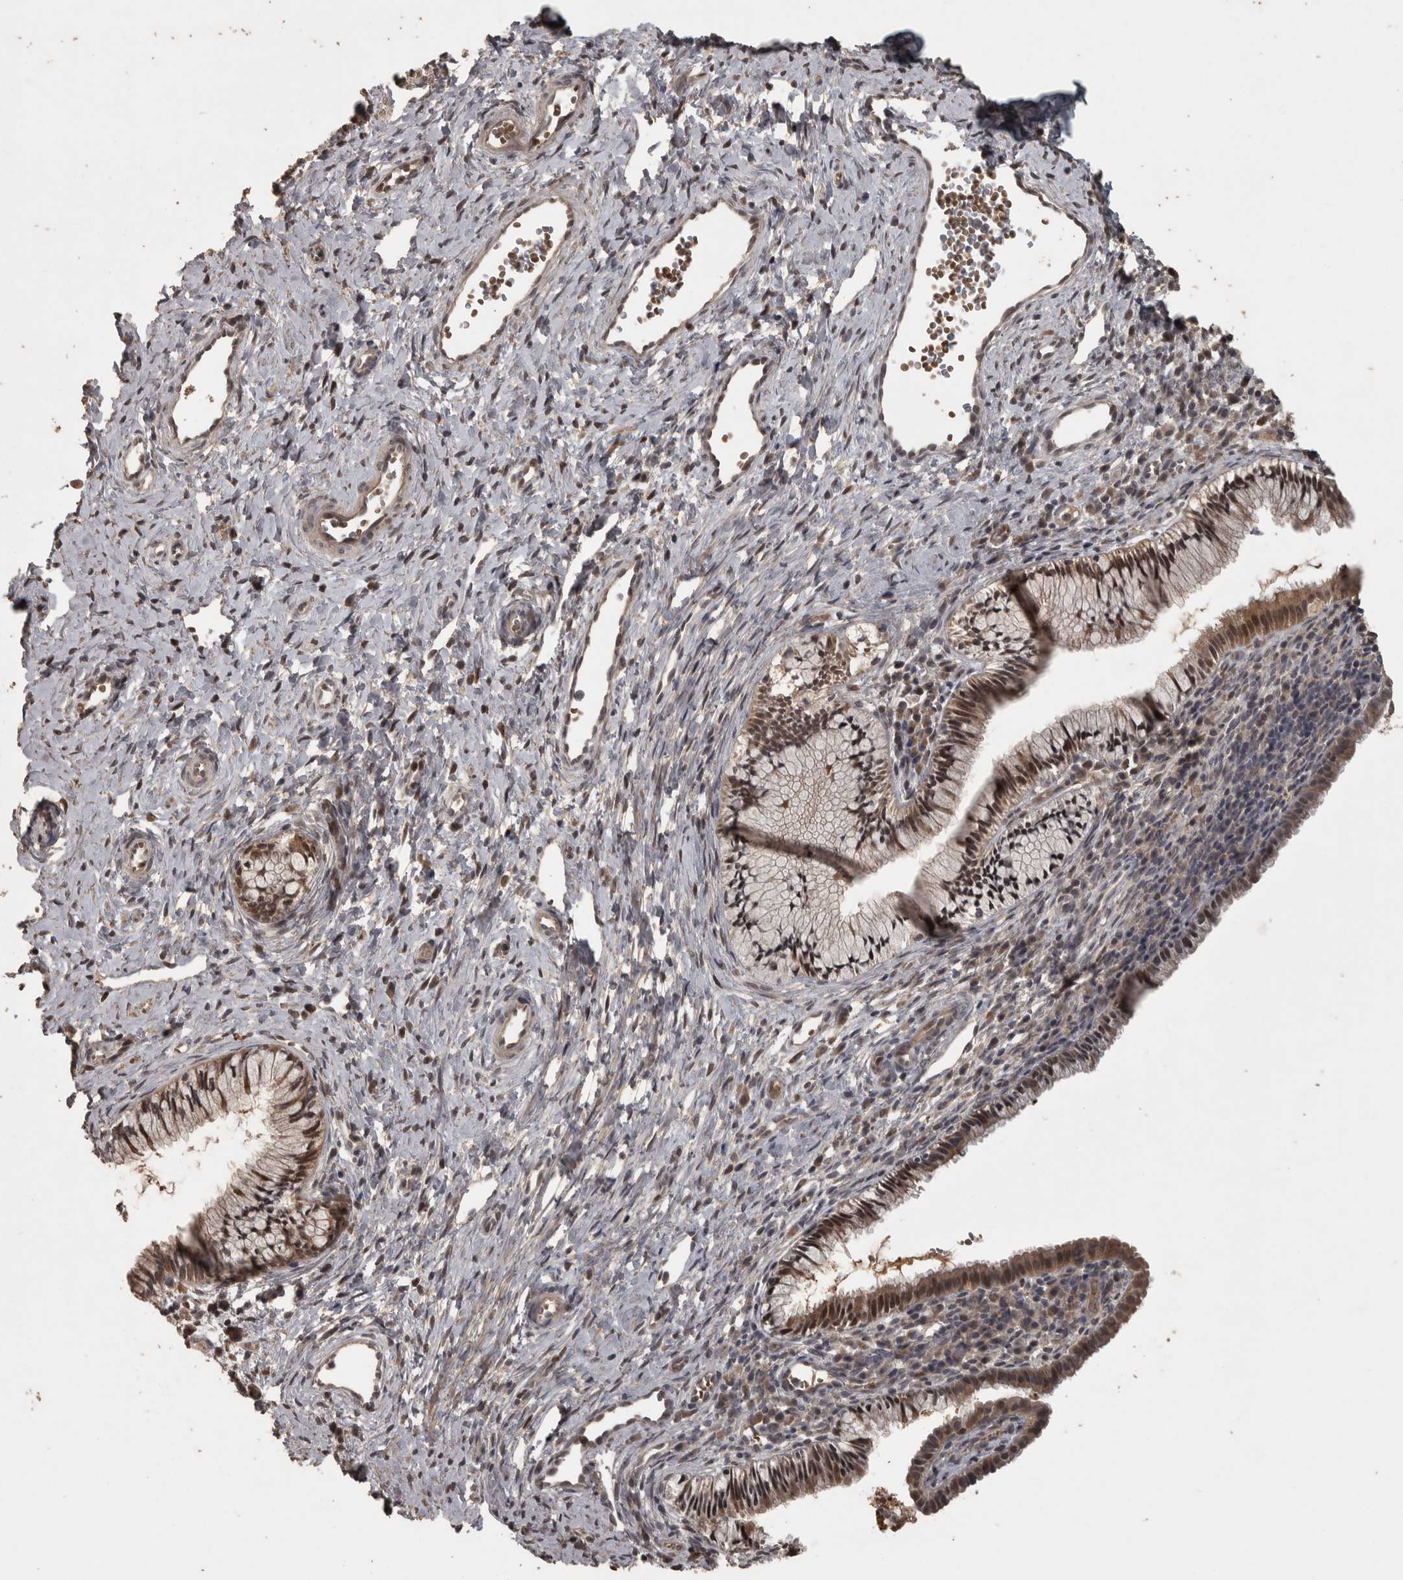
{"staining": {"intensity": "moderate", "quantity": ">75%", "location": "cytoplasmic/membranous,nuclear"}, "tissue": "cervix", "cell_type": "Glandular cells", "image_type": "normal", "snomed": [{"axis": "morphology", "description": "Normal tissue, NOS"}, {"axis": "topography", "description": "Cervix"}], "caption": "An IHC photomicrograph of benign tissue is shown. Protein staining in brown labels moderate cytoplasmic/membranous,nuclear positivity in cervix within glandular cells. The staining is performed using DAB brown chromogen to label protein expression. The nuclei are counter-stained blue using hematoxylin.", "gene": "ACO1", "patient": {"sex": "female", "age": 27}}